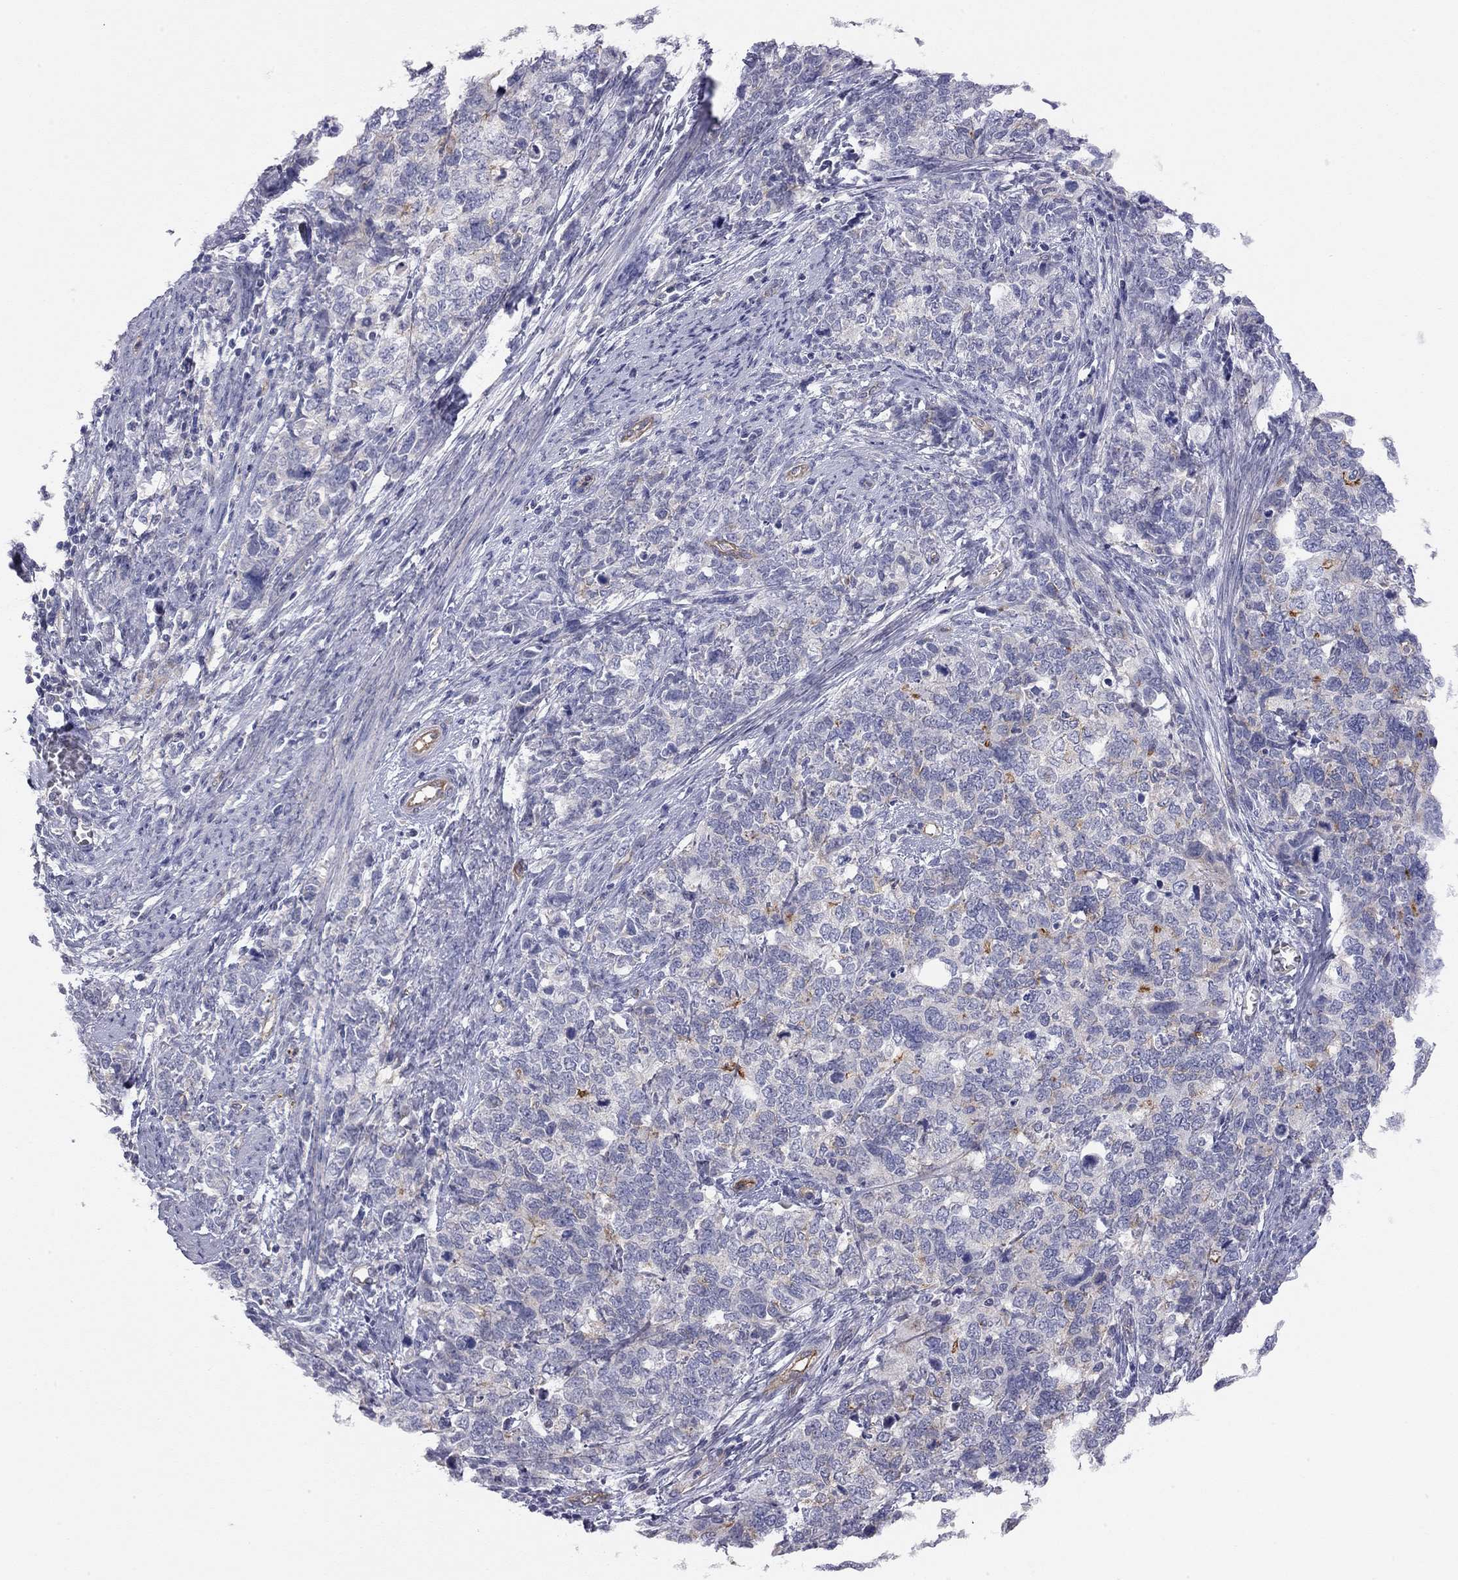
{"staining": {"intensity": "moderate", "quantity": "<25%", "location": "cytoplasmic/membranous"}, "tissue": "cervical cancer", "cell_type": "Tumor cells", "image_type": "cancer", "snomed": [{"axis": "morphology", "description": "Squamous cell carcinoma, NOS"}, {"axis": "topography", "description": "Cervix"}], "caption": "This is an image of IHC staining of cervical cancer, which shows moderate staining in the cytoplasmic/membranous of tumor cells.", "gene": "GPRC5B", "patient": {"sex": "female", "age": 63}}